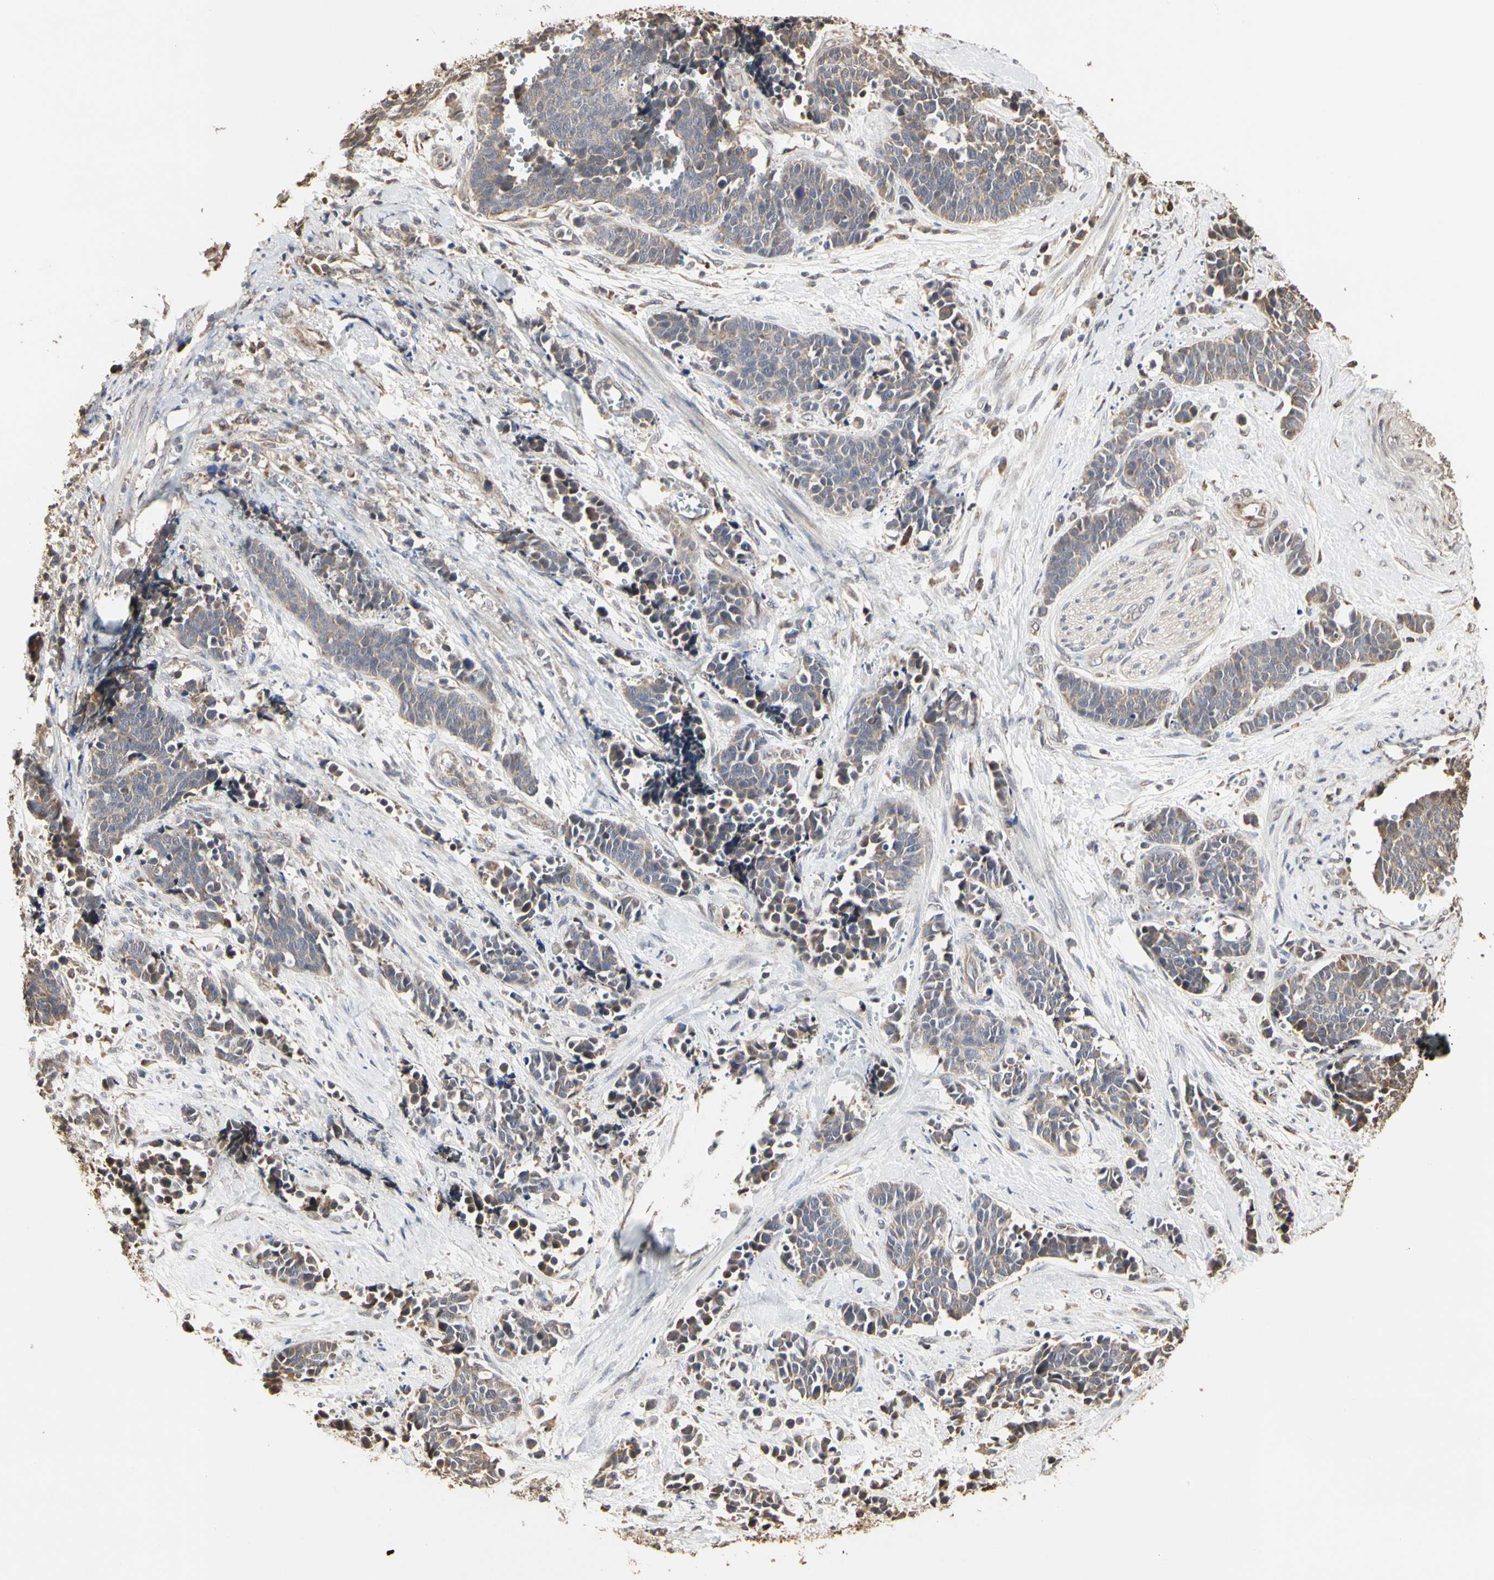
{"staining": {"intensity": "moderate", "quantity": ">75%", "location": "cytoplasmic/membranous"}, "tissue": "cervical cancer", "cell_type": "Tumor cells", "image_type": "cancer", "snomed": [{"axis": "morphology", "description": "Squamous cell carcinoma, NOS"}, {"axis": "topography", "description": "Cervix"}], "caption": "Cervical cancer stained with a brown dye displays moderate cytoplasmic/membranous positive positivity in approximately >75% of tumor cells.", "gene": "TAOK1", "patient": {"sex": "female", "age": 35}}